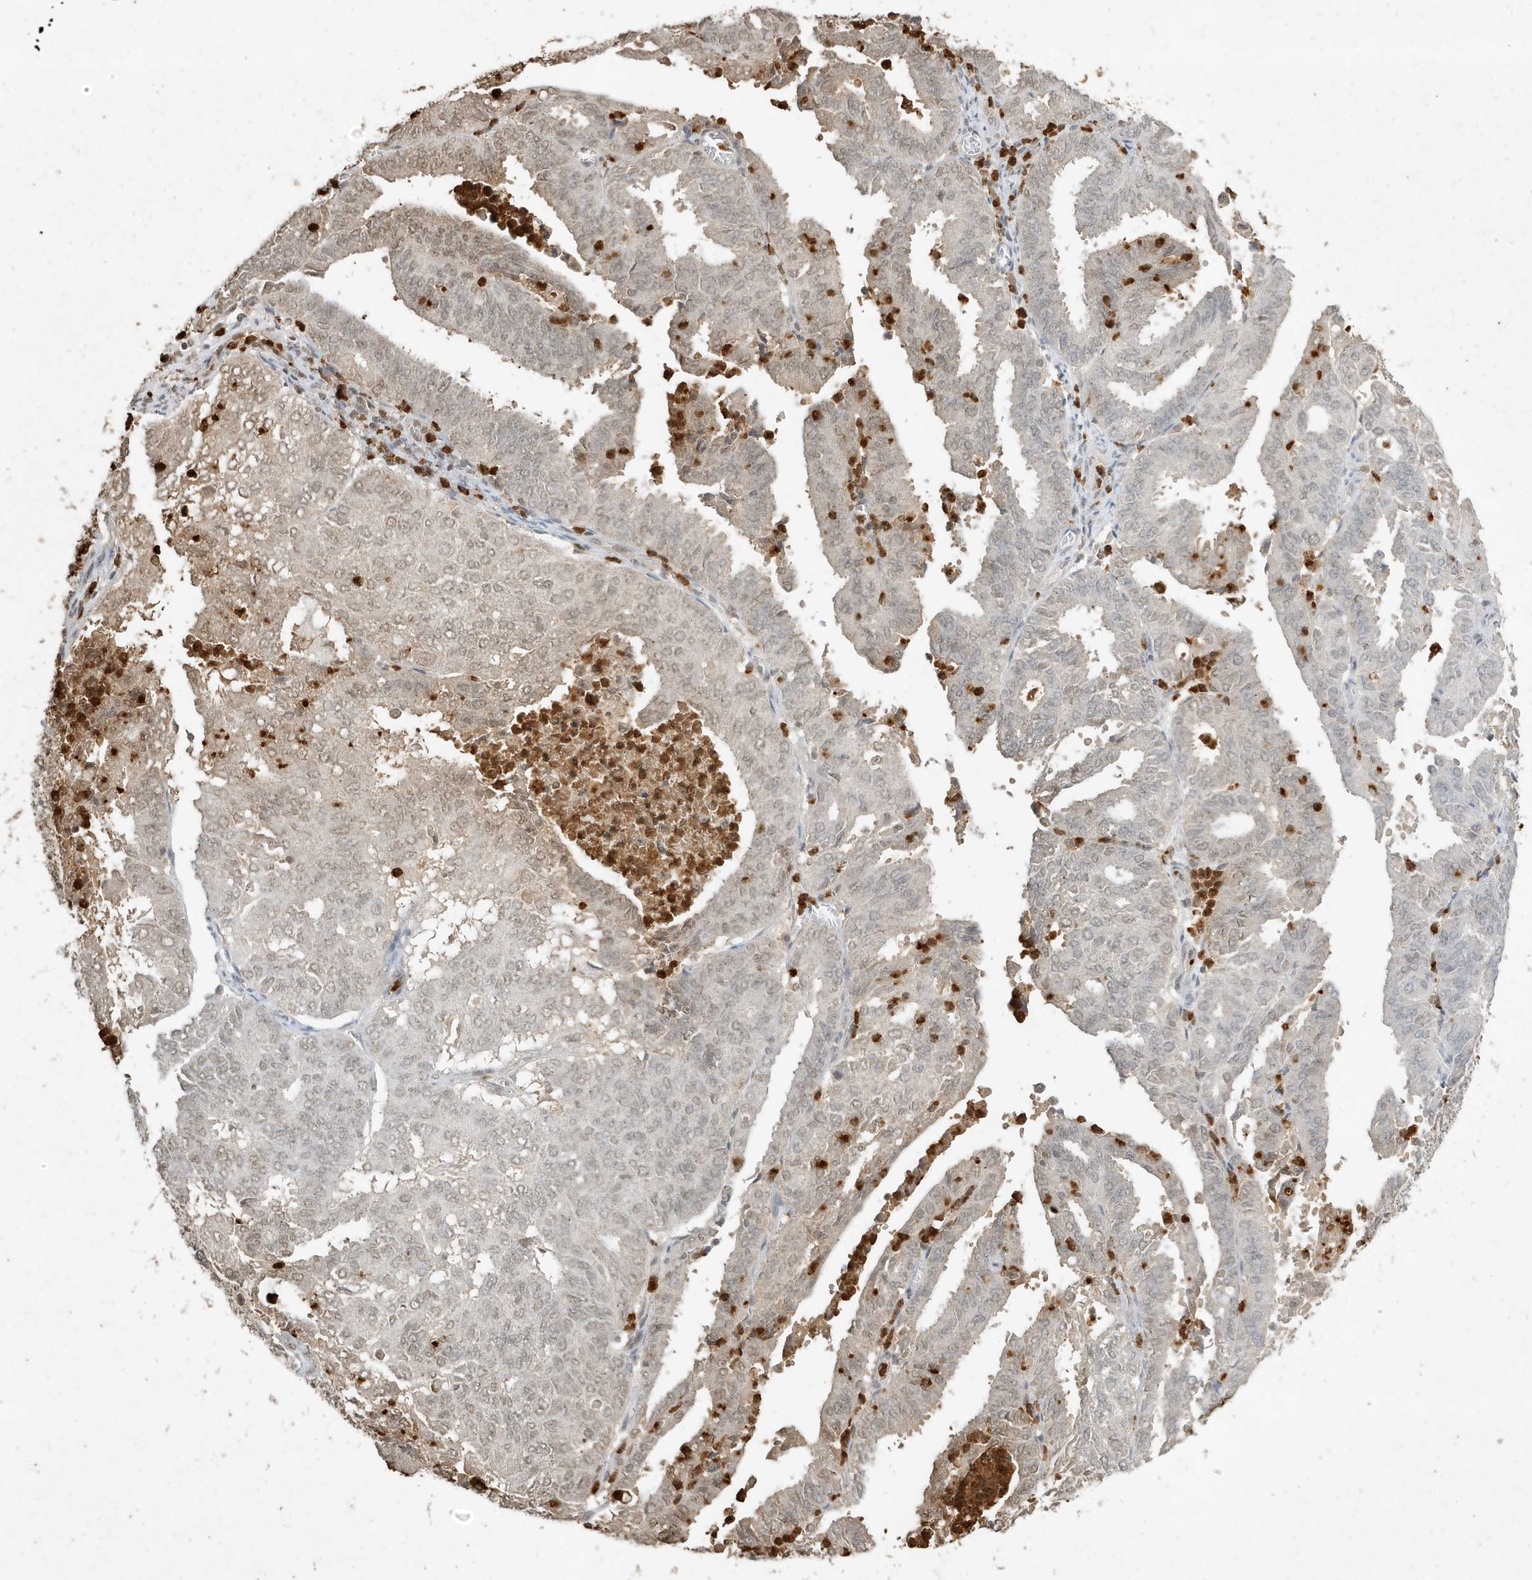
{"staining": {"intensity": "weak", "quantity": "25%-75%", "location": "nuclear"}, "tissue": "endometrial cancer", "cell_type": "Tumor cells", "image_type": "cancer", "snomed": [{"axis": "morphology", "description": "Adenocarcinoma, NOS"}, {"axis": "topography", "description": "Uterus"}], "caption": "Tumor cells exhibit low levels of weak nuclear positivity in approximately 25%-75% of cells in endometrial cancer.", "gene": "DEFA1", "patient": {"sex": "female", "age": 60}}